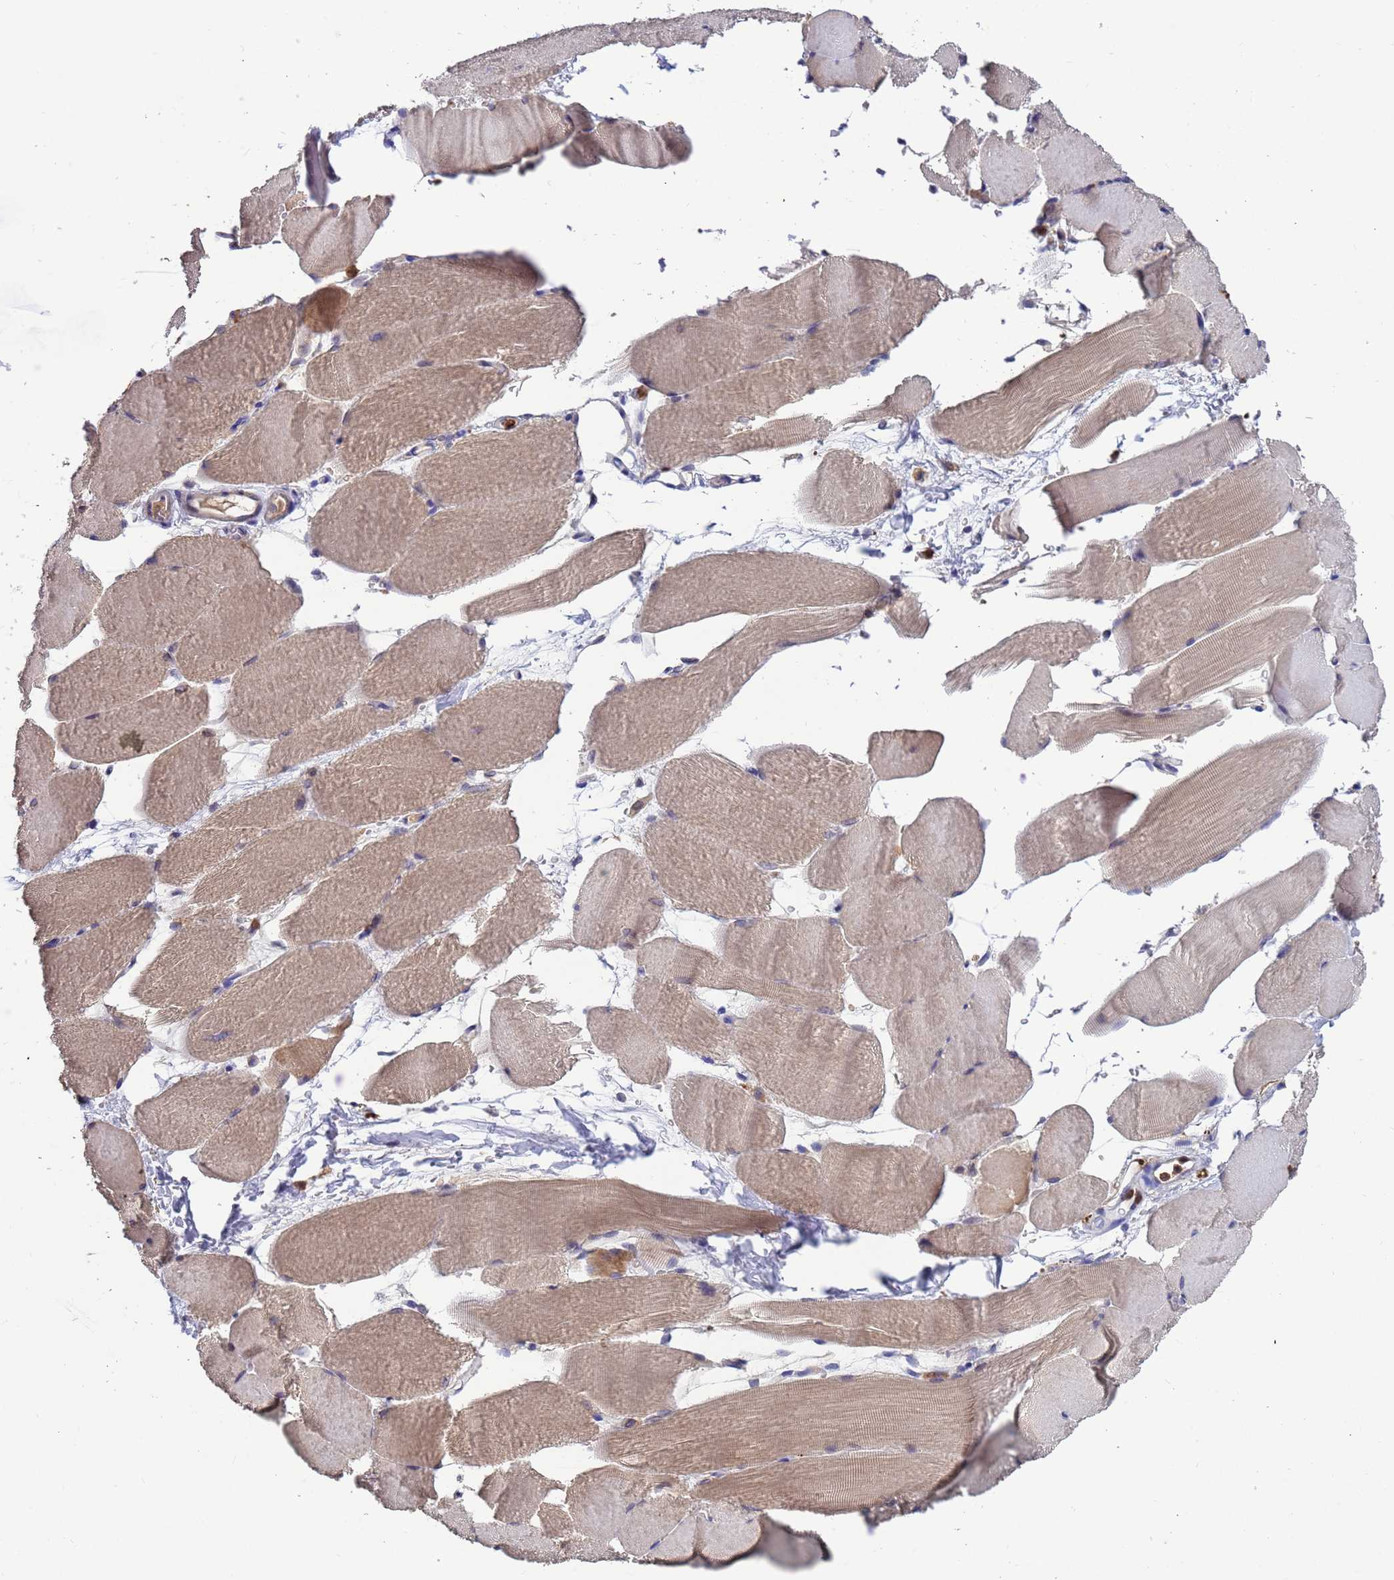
{"staining": {"intensity": "weak", "quantity": "25%-75%", "location": "cytoplasmic/membranous"}, "tissue": "skeletal muscle", "cell_type": "Myocytes", "image_type": "normal", "snomed": [{"axis": "morphology", "description": "Normal tissue, NOS"}, {"axis": "topography", "description": "Skeletal muscle"}, {"axis": "topography", "description": "Parathyroid gland"}], "caption": "Immunohistochemistry (DAB) staining of benign human skeletal muscle exhibits weak cytoplasmic/membranous protein staining in about 25%-75% of myocytes.", "gene": "AMPD3", "patient": {"sex": "female", "age": 37}}